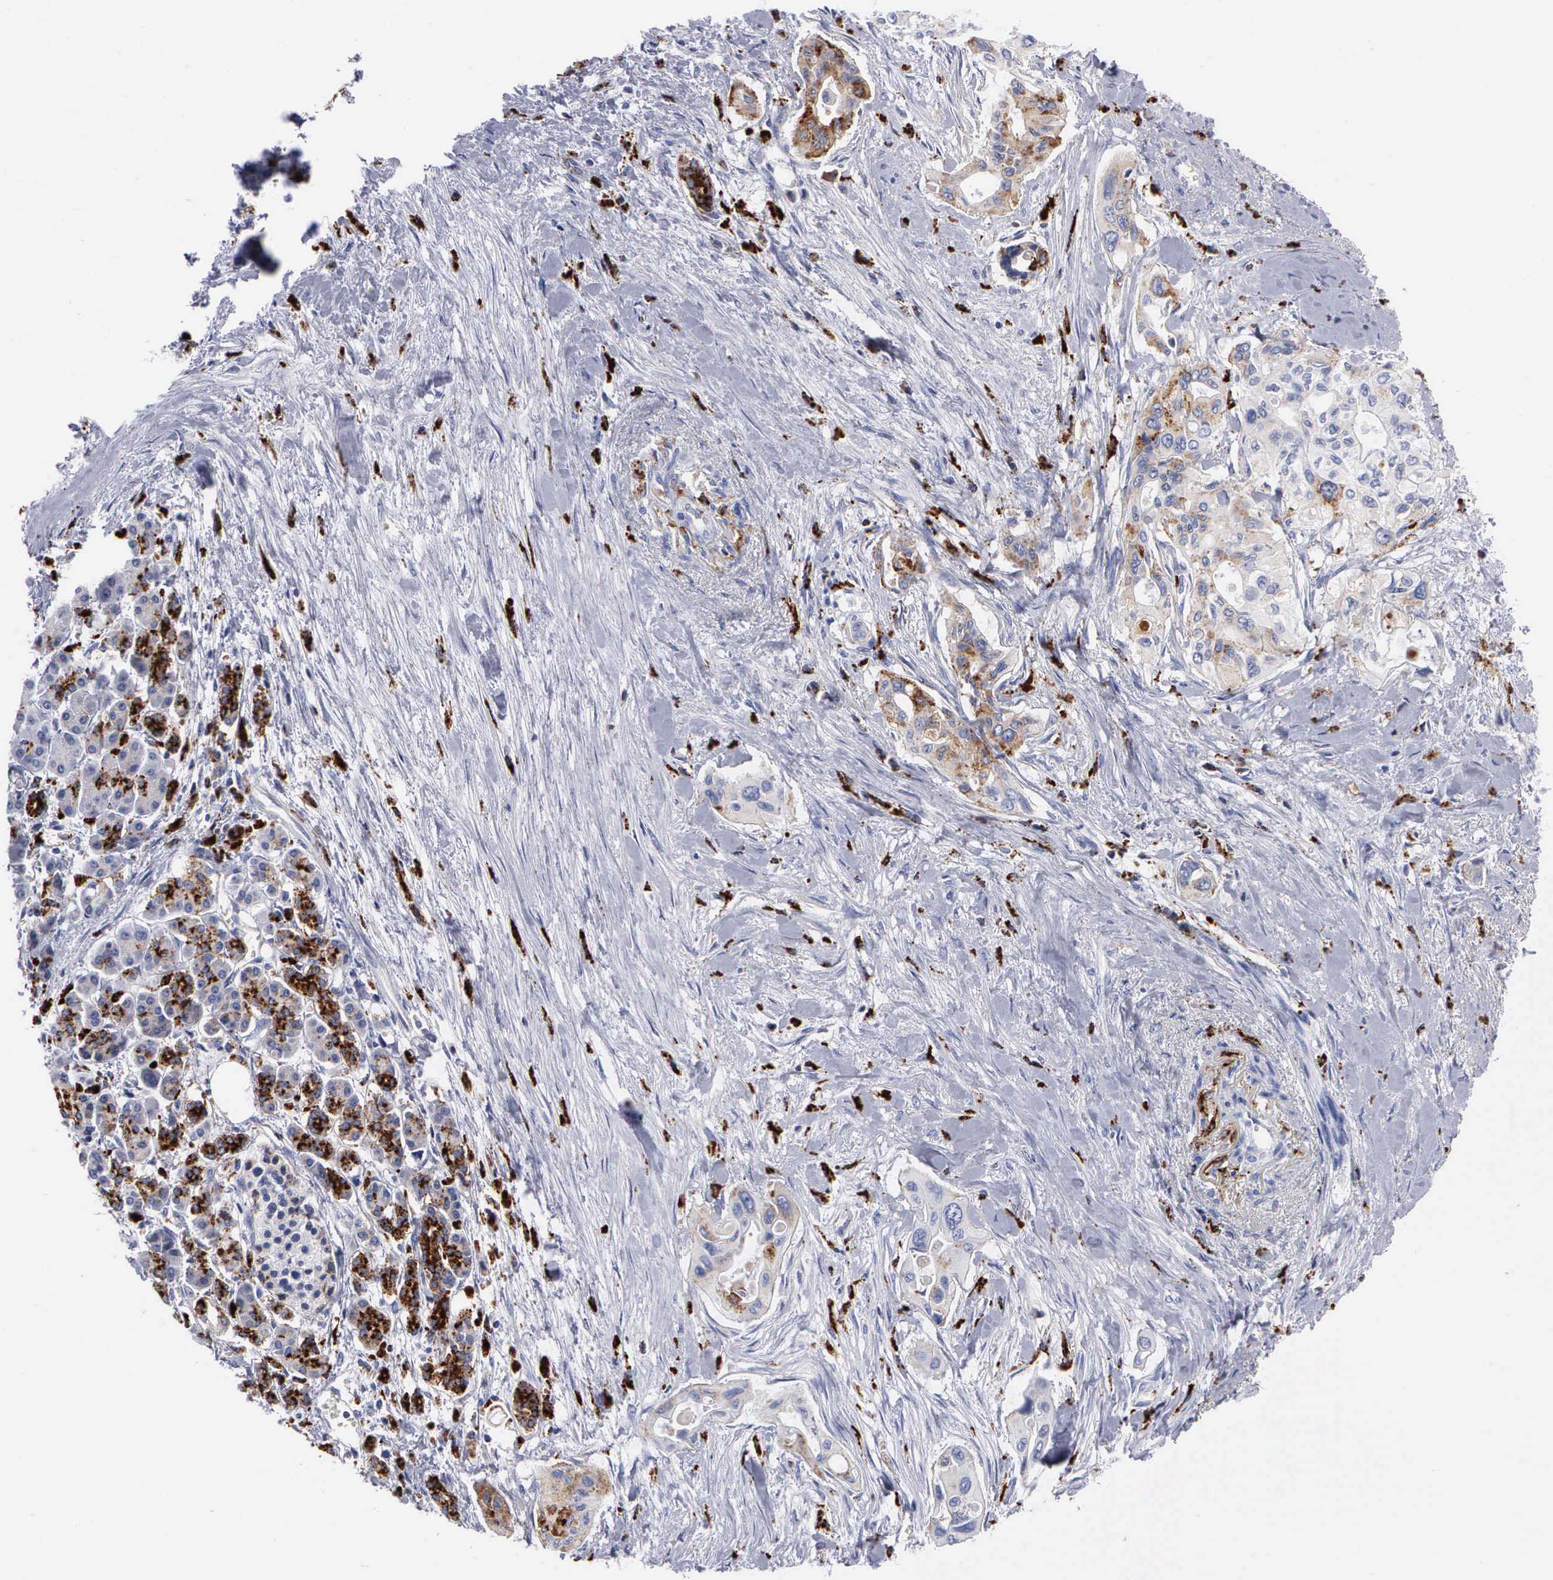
{"staining": {"intensity": "moderate", "quantity": "25%-75%", "location": "cytoplasmic/membranous"}, "tissue": "pancreatic cancer", "cell_type": "Tumor cells", "image_type": "cancer", "snomed": [{"axis": "morphology", "description": "Adenocarcinoma, NOS"}, {"axis": "topography", "description": "Pancreas"}], "caption": "High-magnification brightfield microscopy of adenocarcinoma (pancreatic) stained with DAB (3,3'-diaminobenzidine) (brown) and counterstained with hematoxylin (blue). tumor cells exhibit moderate cytoplasmic/membranous expression is identified in approximately25%-75% of cells. Nuclei are stained in blue.", "gene": "CTSH", "patient": {"sex": "male", "age": 77}}